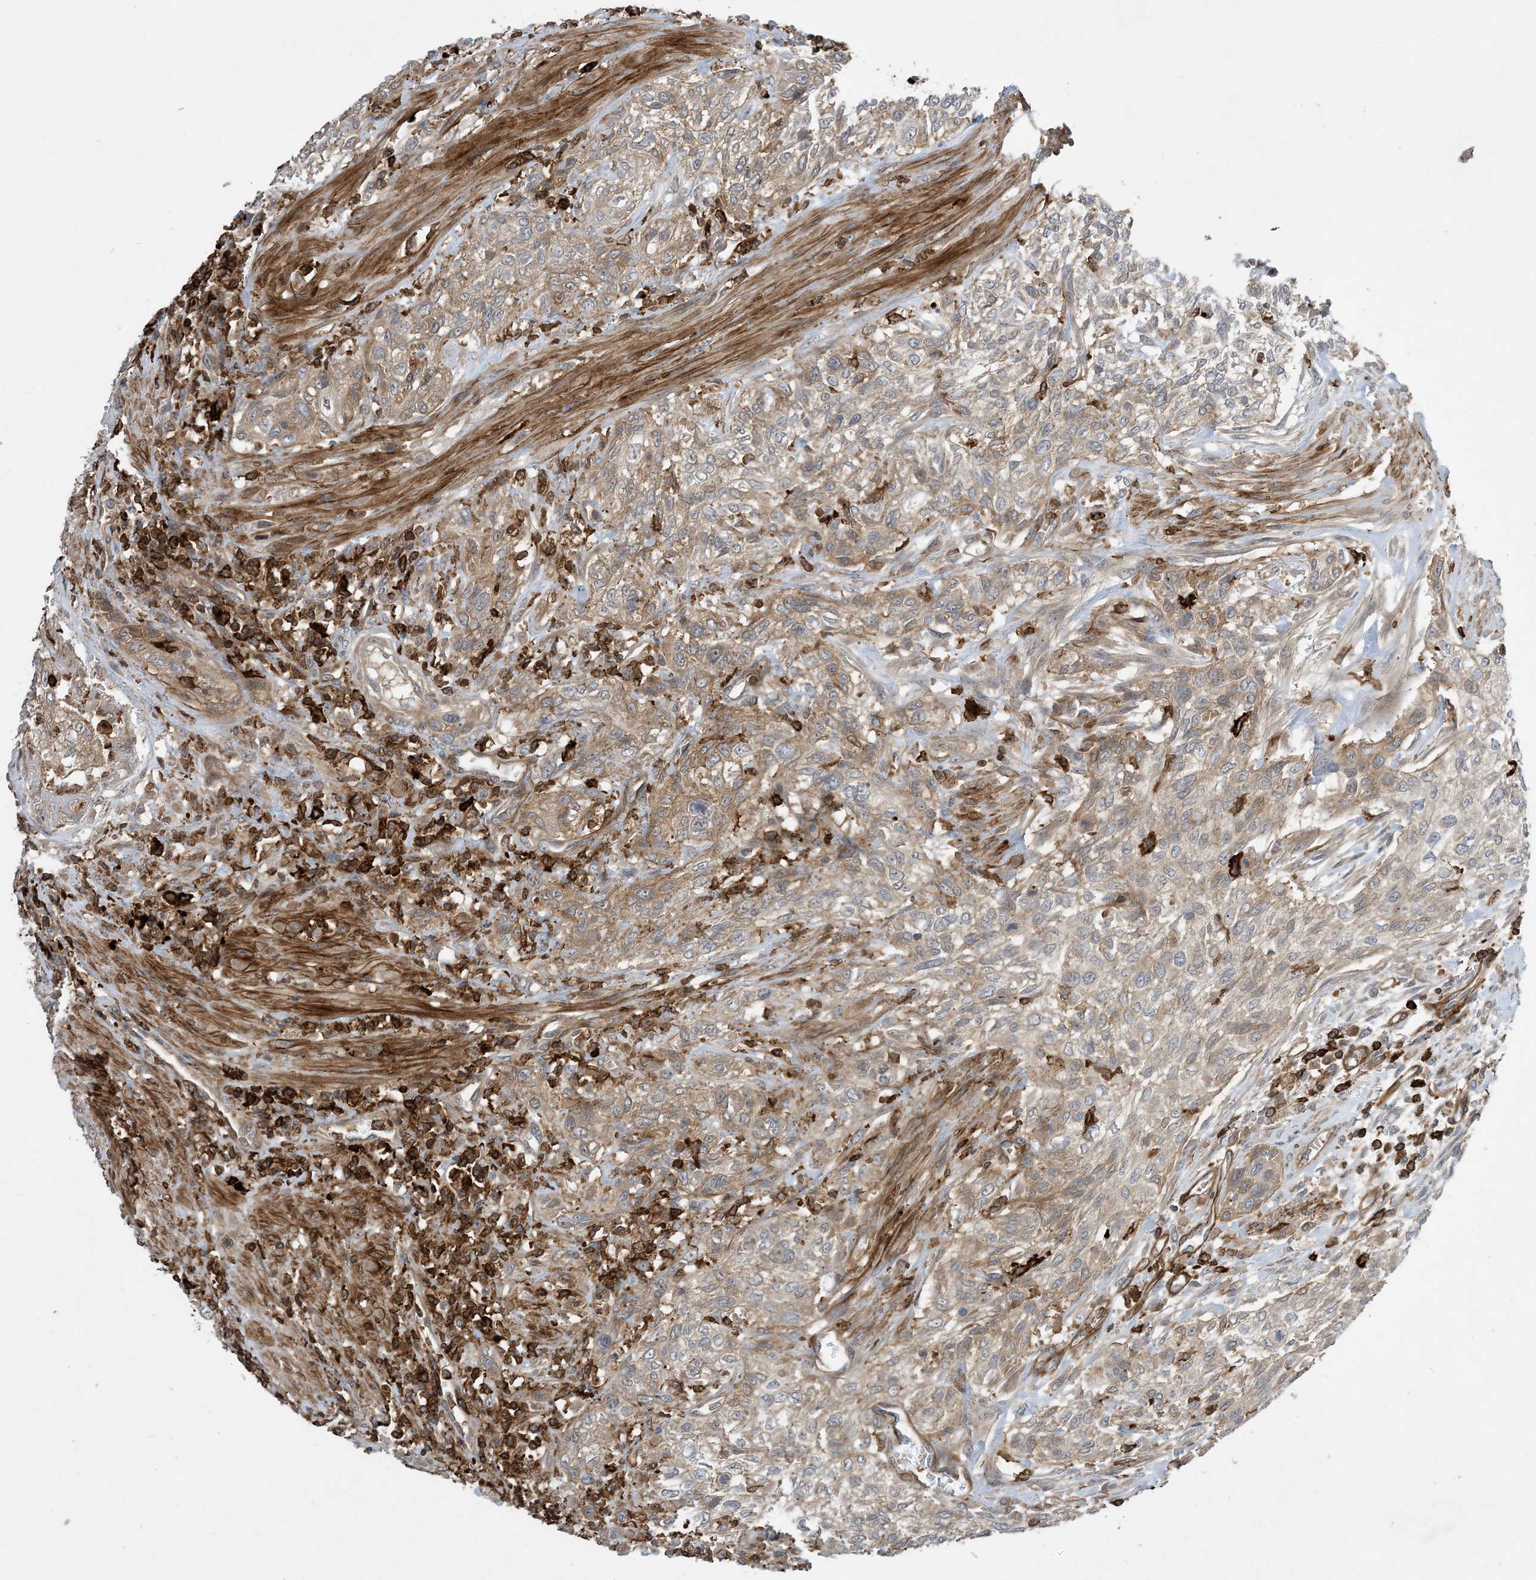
{"staining": {"intensity": "weak", "quantity": "25%-75%", "location": "cytoplasmic/membranous"}, "tissue": "urothelial cancer", "cell_type": "Tumor cells", "image_type": "cancer", "snomed": [{"axis": "morphology", "description": "Urothelial carcinoma, High grade"}, {"axis": "topography", "description": "Urinary bladder"}], "caption": "Protein staining of urothelial cancer tissue exhibits weak cytoplasmic/membranous staining in approximately 25%-75% of tumor cells.", "gene": "AK9", "patient": {"sex": "male", "age": 35}}